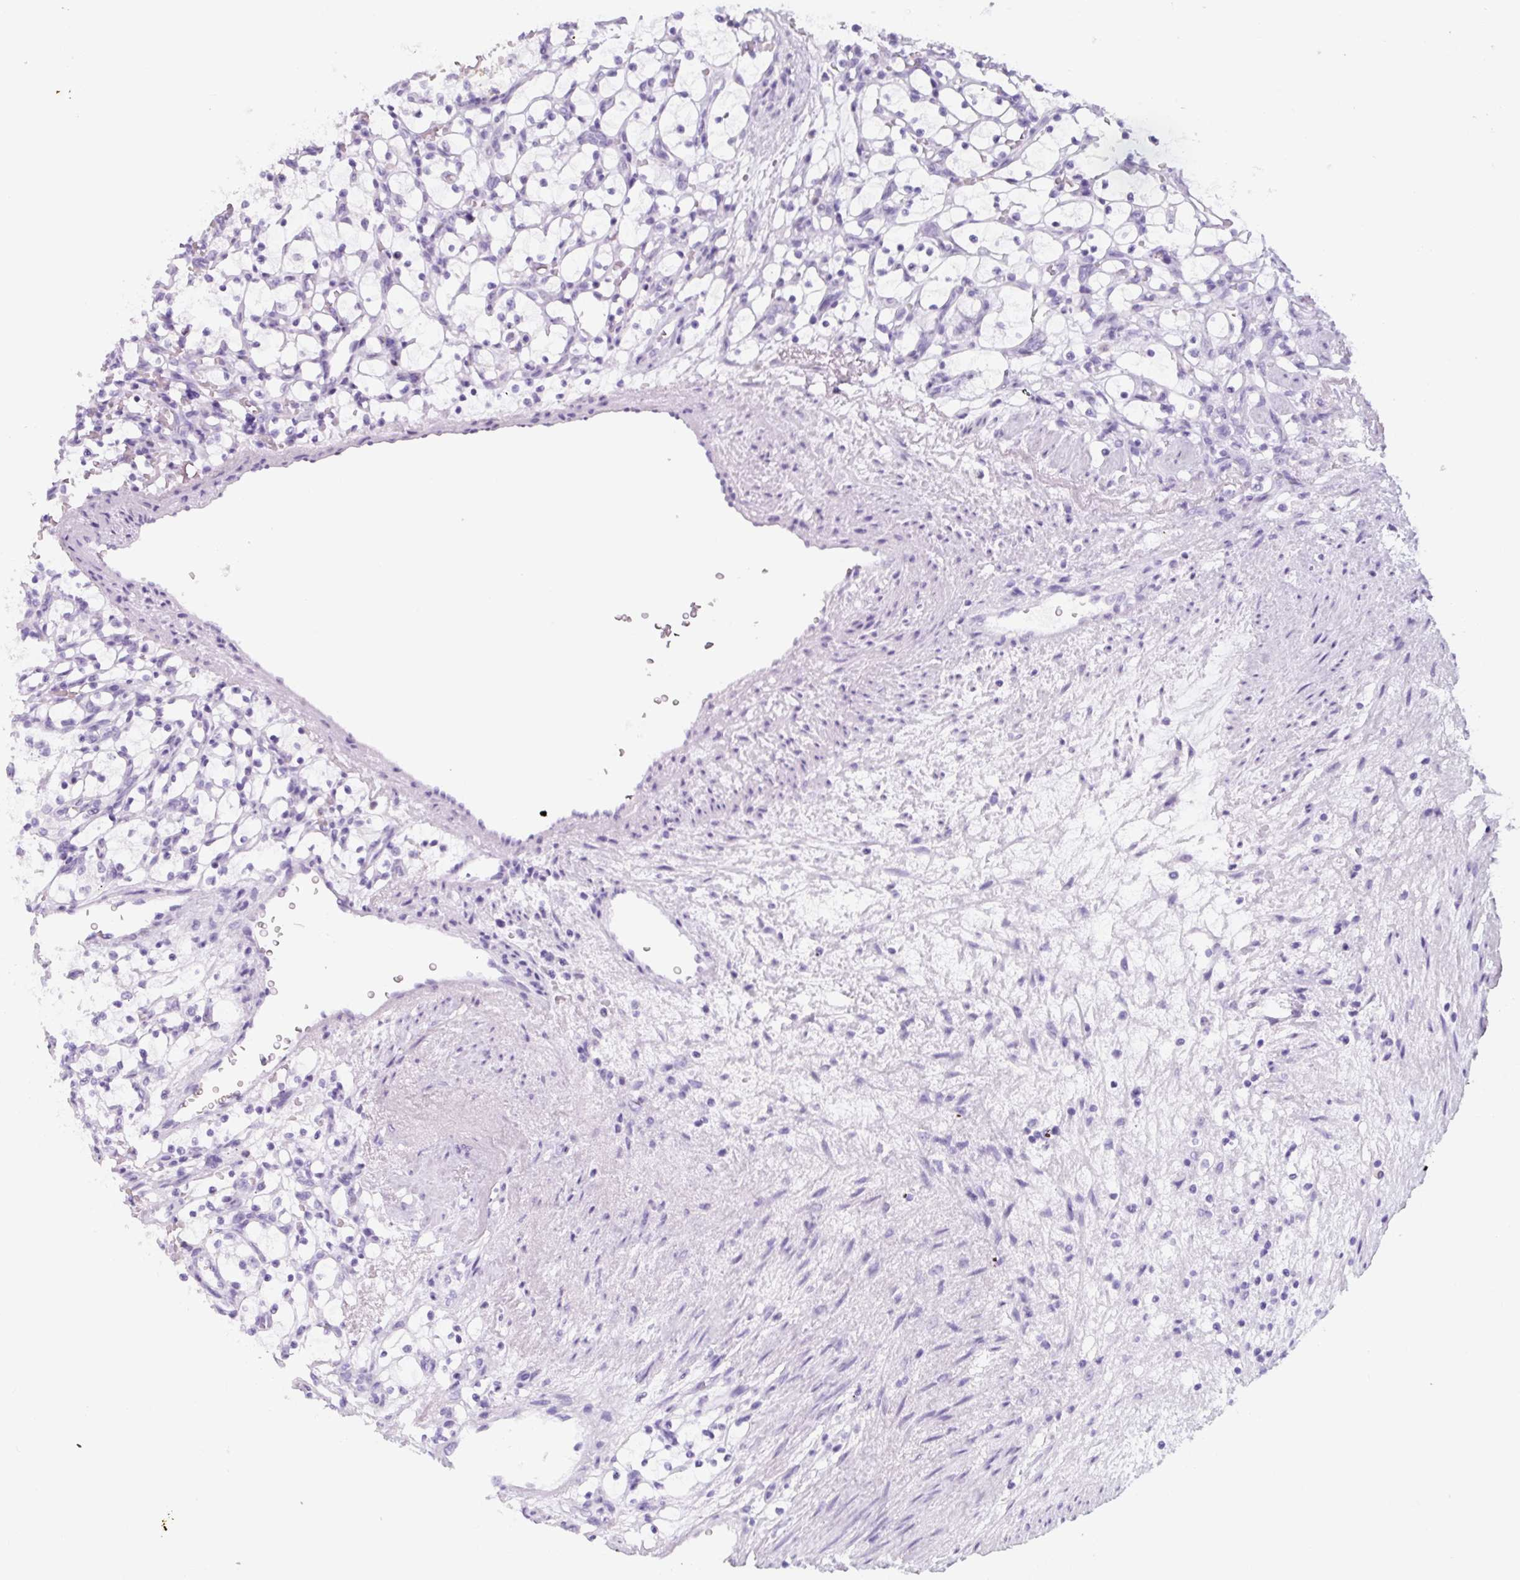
{"staining": {"intensity": "negative", "quantity": "none", "location": "none"}, "tissue": "renal cancer", "cell_type": "Tumor cells", "image_type": "cancer", "snomed": [{"axis": "morphology", "description": "Adenocarcinoma, NOS"}, {"axis": "topography", "description": "Kidney"}], "caption": "Tumor cells are negative for brown protein staining in renal adenocarcinoma.", "gene": "TNFRSF8", "patient": {"sex": "female", "age": 69}}